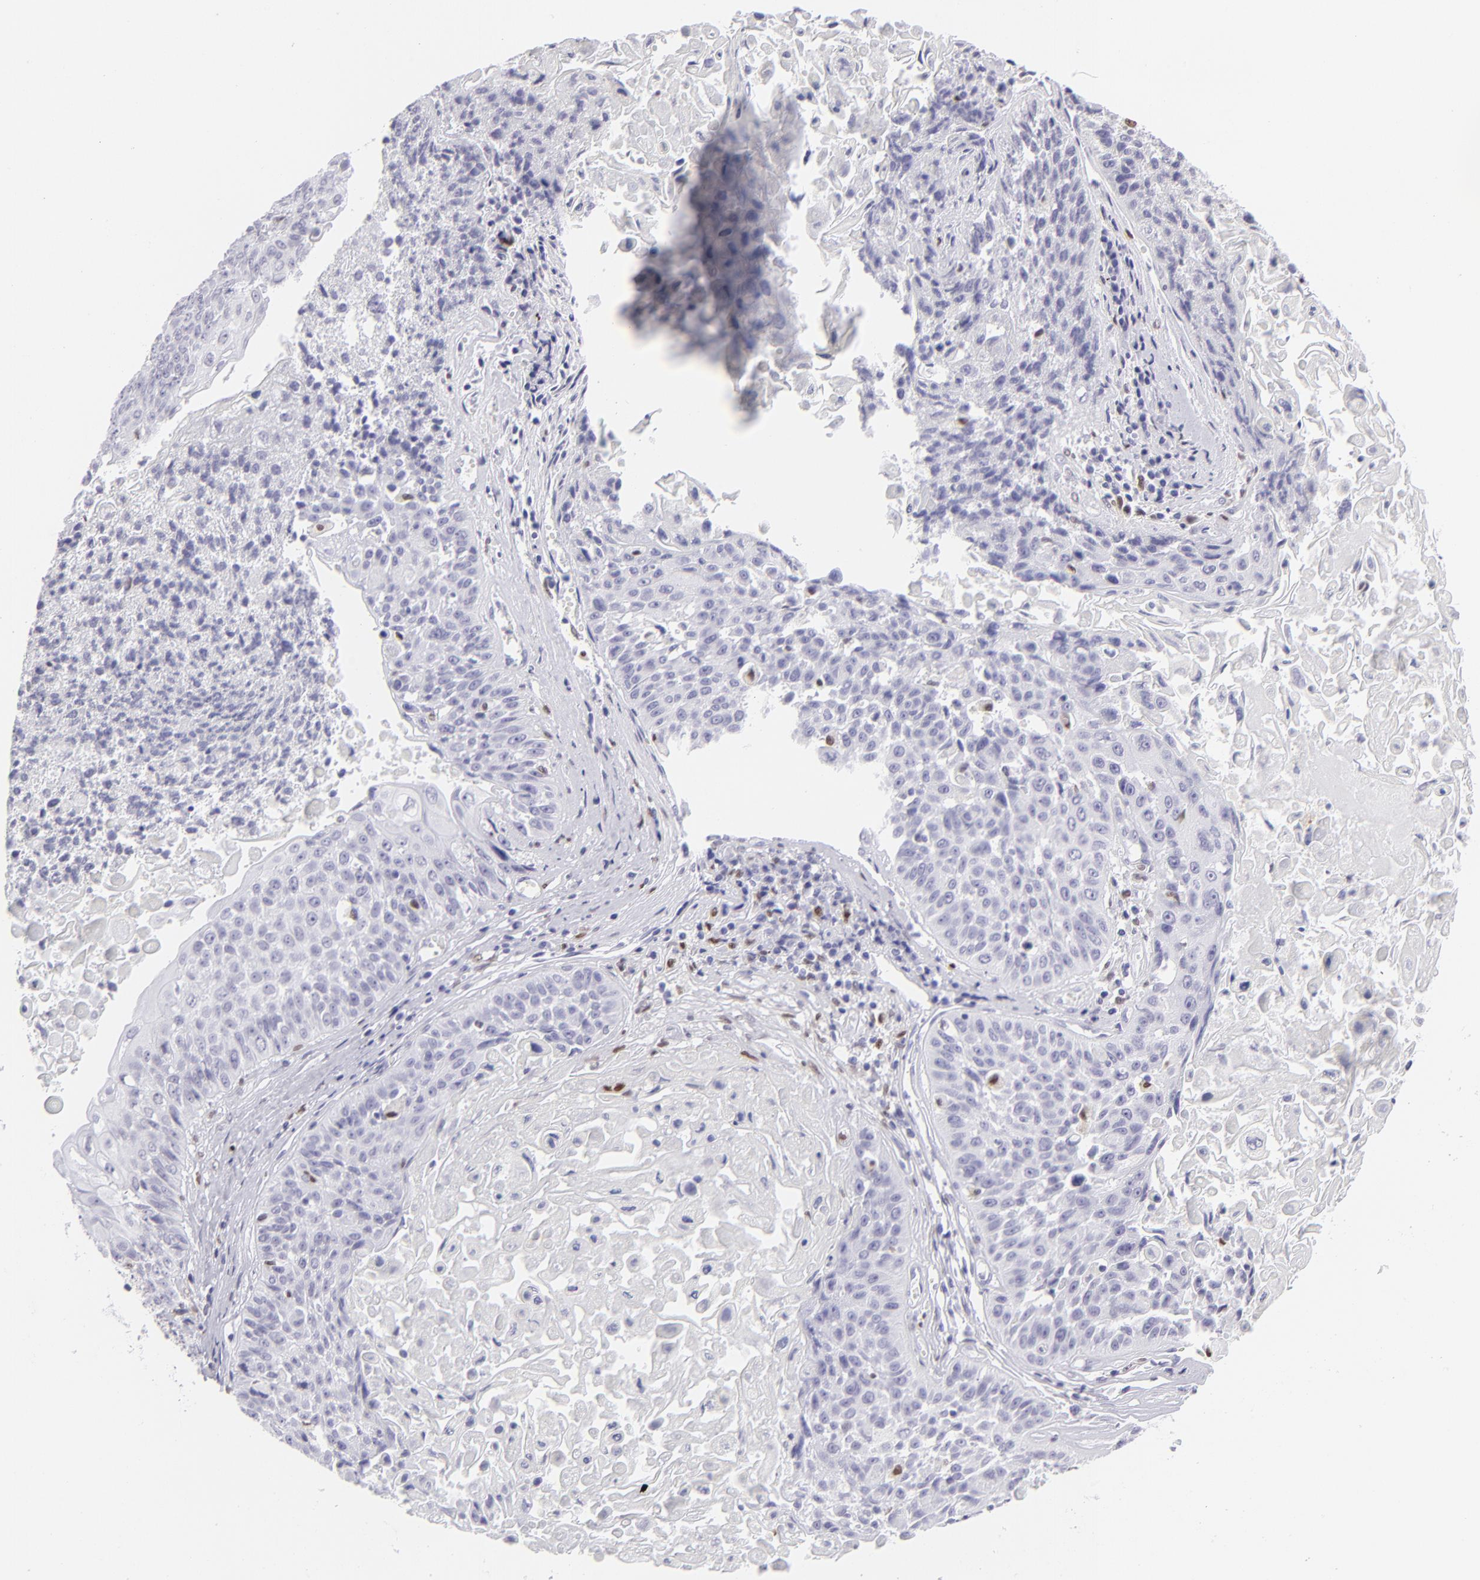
{"staining": {"intensity": "negative", "quantity": "none", "location": "none"}, "tissue": "lung cancer", "cell_type": "Tumor cells", "image_type": "cancer", "snomed": [{"axis": "morphology", "description": "Adenocarcinoma, NOS"}, {"axis": "topography", "description": "Lung"}], "caption": "There is no significant positivity in tumor cells of lung adenocarcinoma.", "gene": "MITF", "patient": {"sex": "male", "age": 60}}